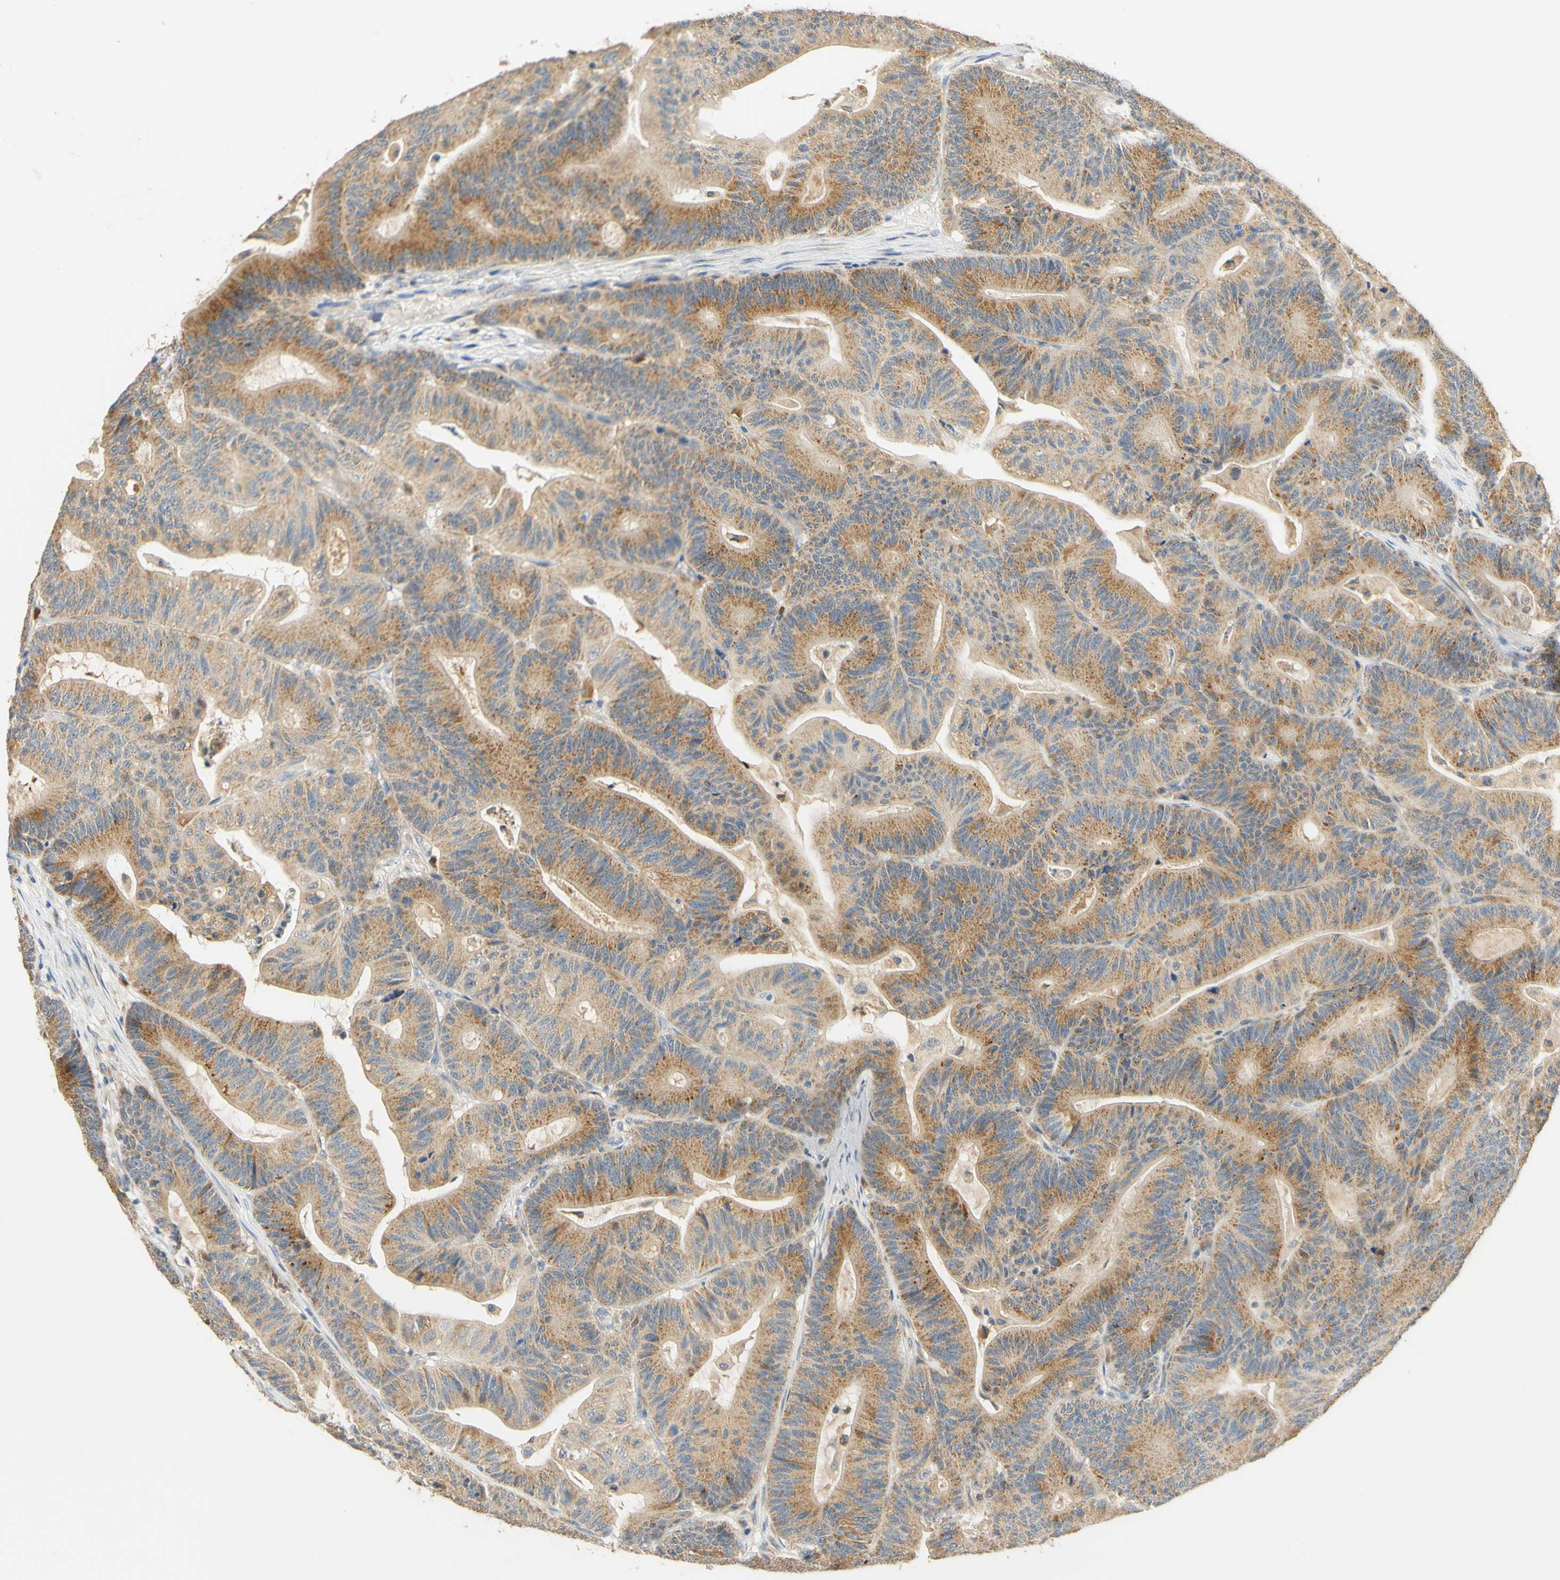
{"staining": {"intensity": "moderate", "quantity": ">75%", "location": "cytoplasmic/membranous"}, "tissue": "colorectal cancer", "cell_type": "Tumor cells", "image_type": "cancer", "snomed": [{"axis": "morphology", "description": "Adenocarcinoma, NOS"}, {"axis": "topography", "description": "Colon"}], "caption": "Moderate cytoplasmic/membranous protein expression is identified in about >75% of tumor cells in colorectal adenocarcinoma. (IHC, brightfield microscopy, high magnification).", "gene": "ENTREP2", "patient": {"sex": "female", "age": 84}}